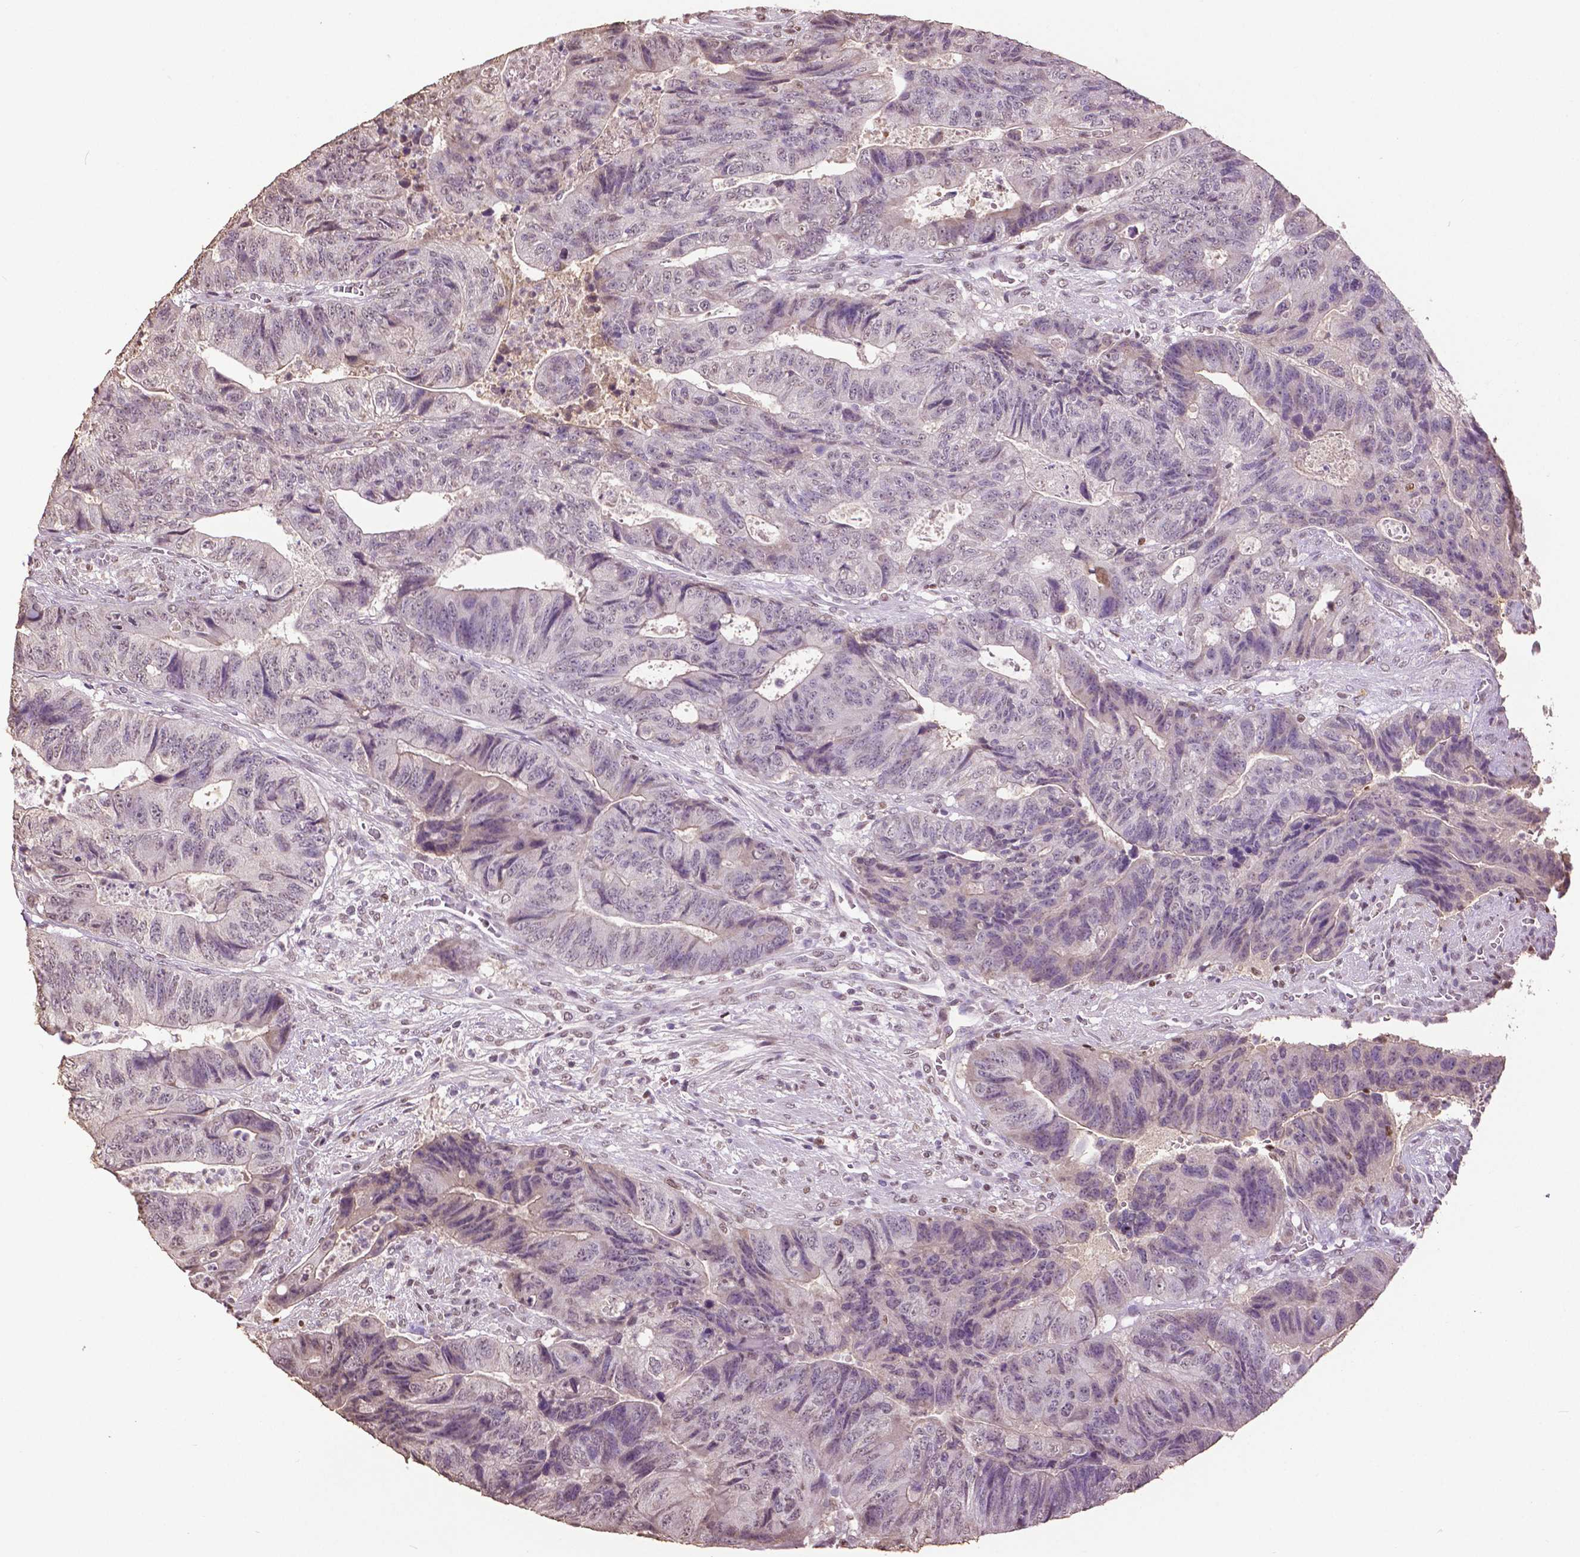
{"staining": {"intensity": "negative", "quantity": "none", "location": "none"}, "tissue": "colorectal cancer", "cell_type": "Tumor cells", "image_type": "cancer", "snomed": [{"axis": "morphology", "description": "Normal tissue, NOS"}, {"axis": "morphology", "description": "Adenocarcinoma, NOS"}, {"axis": "topography", "description": "Colon"}], "caption": "High magnification brightfield microscopy of adenocarcinoma (colorectal) stained with DAB (3,3'-diaminobenzidine) (brown) and counterstained with hematoxylin (blue): tumor cells show no significant expression. Brightfield microscopy of IHC stained with DAB (brown) and hematoxylin (blue), captured at high magnification.", "gene": "RUNX3", "patient": {"sex": "female", "age": 48}}